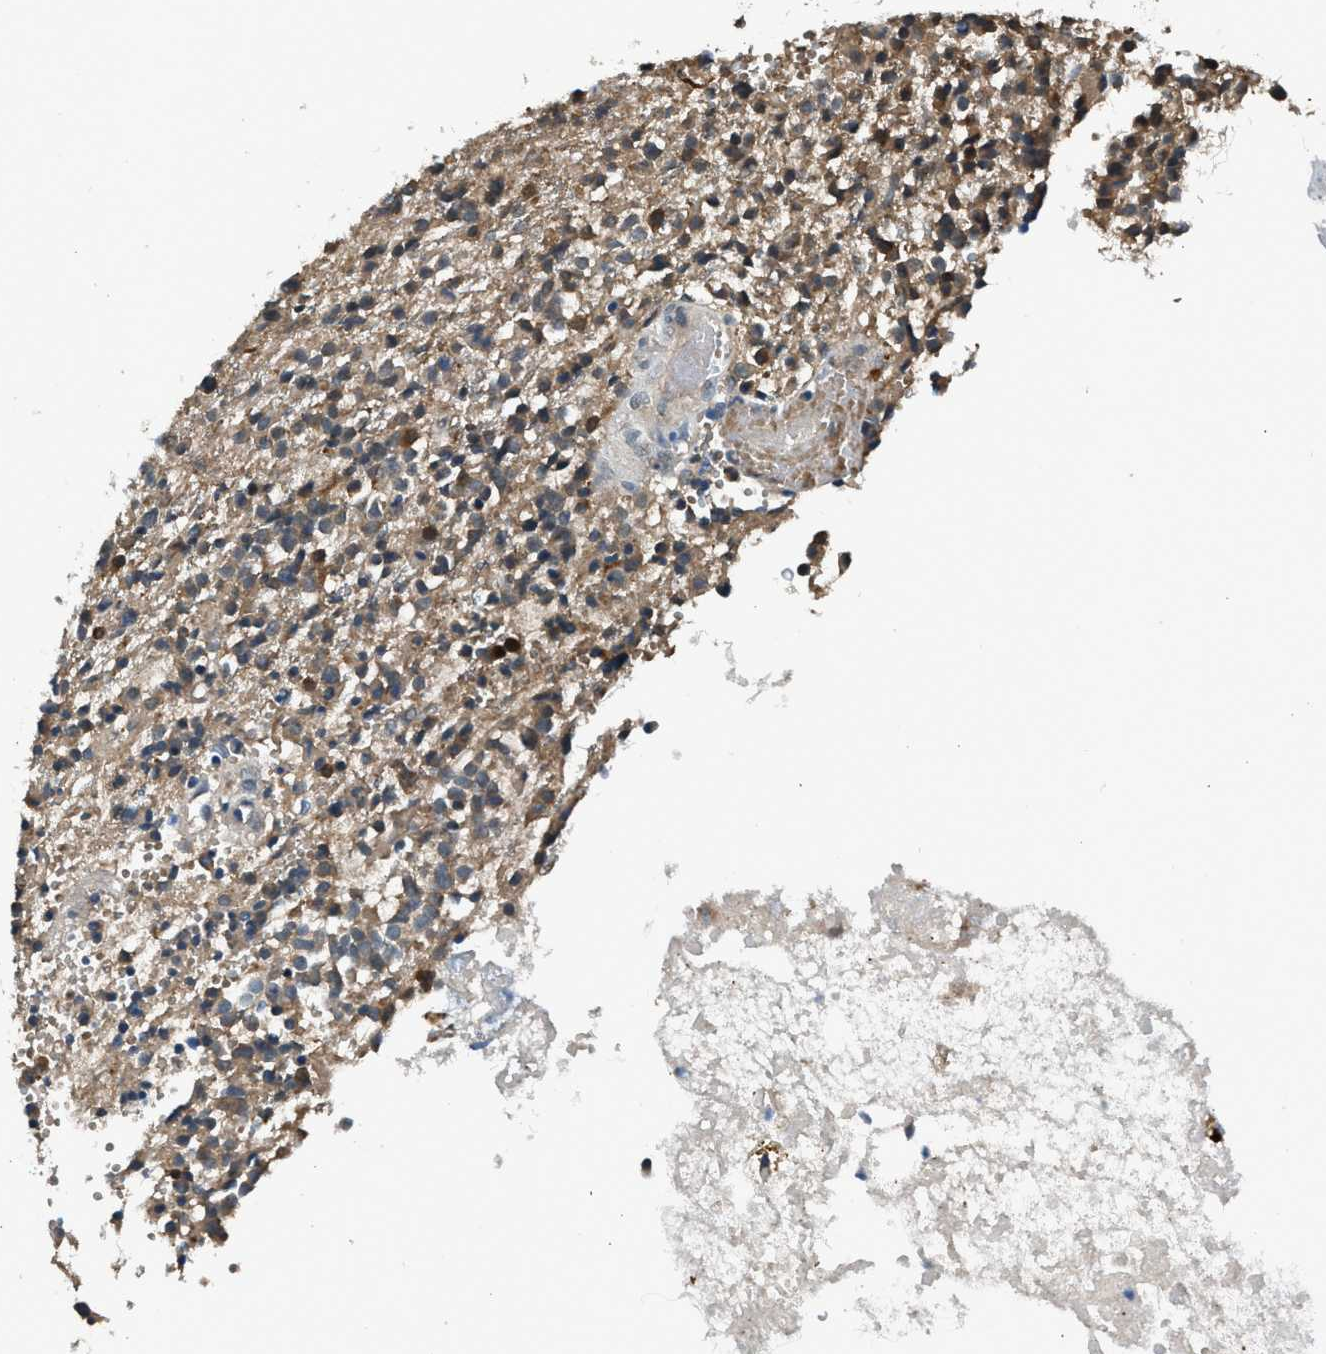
{"staining": {"intensity": "weak", "quantity": ">75%", "location": "cytoplasmic/membranous"}, "tissue": "glioma", "cell_type": "Tumor cells", "image_type": "cancer", "snomed": [{"axis": "morphology", "description": "Glioma, malignant, High grade"}, {"axis": "topography", "description": "Brain"}], "caption": "Tumor cells display low levels of weak cytoplasmic/membranous staining in approximately >75% of cells in malignant glioma (high-grade). (DAB (3,3'-diaminobenzidine) IHC with brightfield microscopy, high magnification).", "gene": "LMLN", "patient": {"sex": "female", "age": 59}}